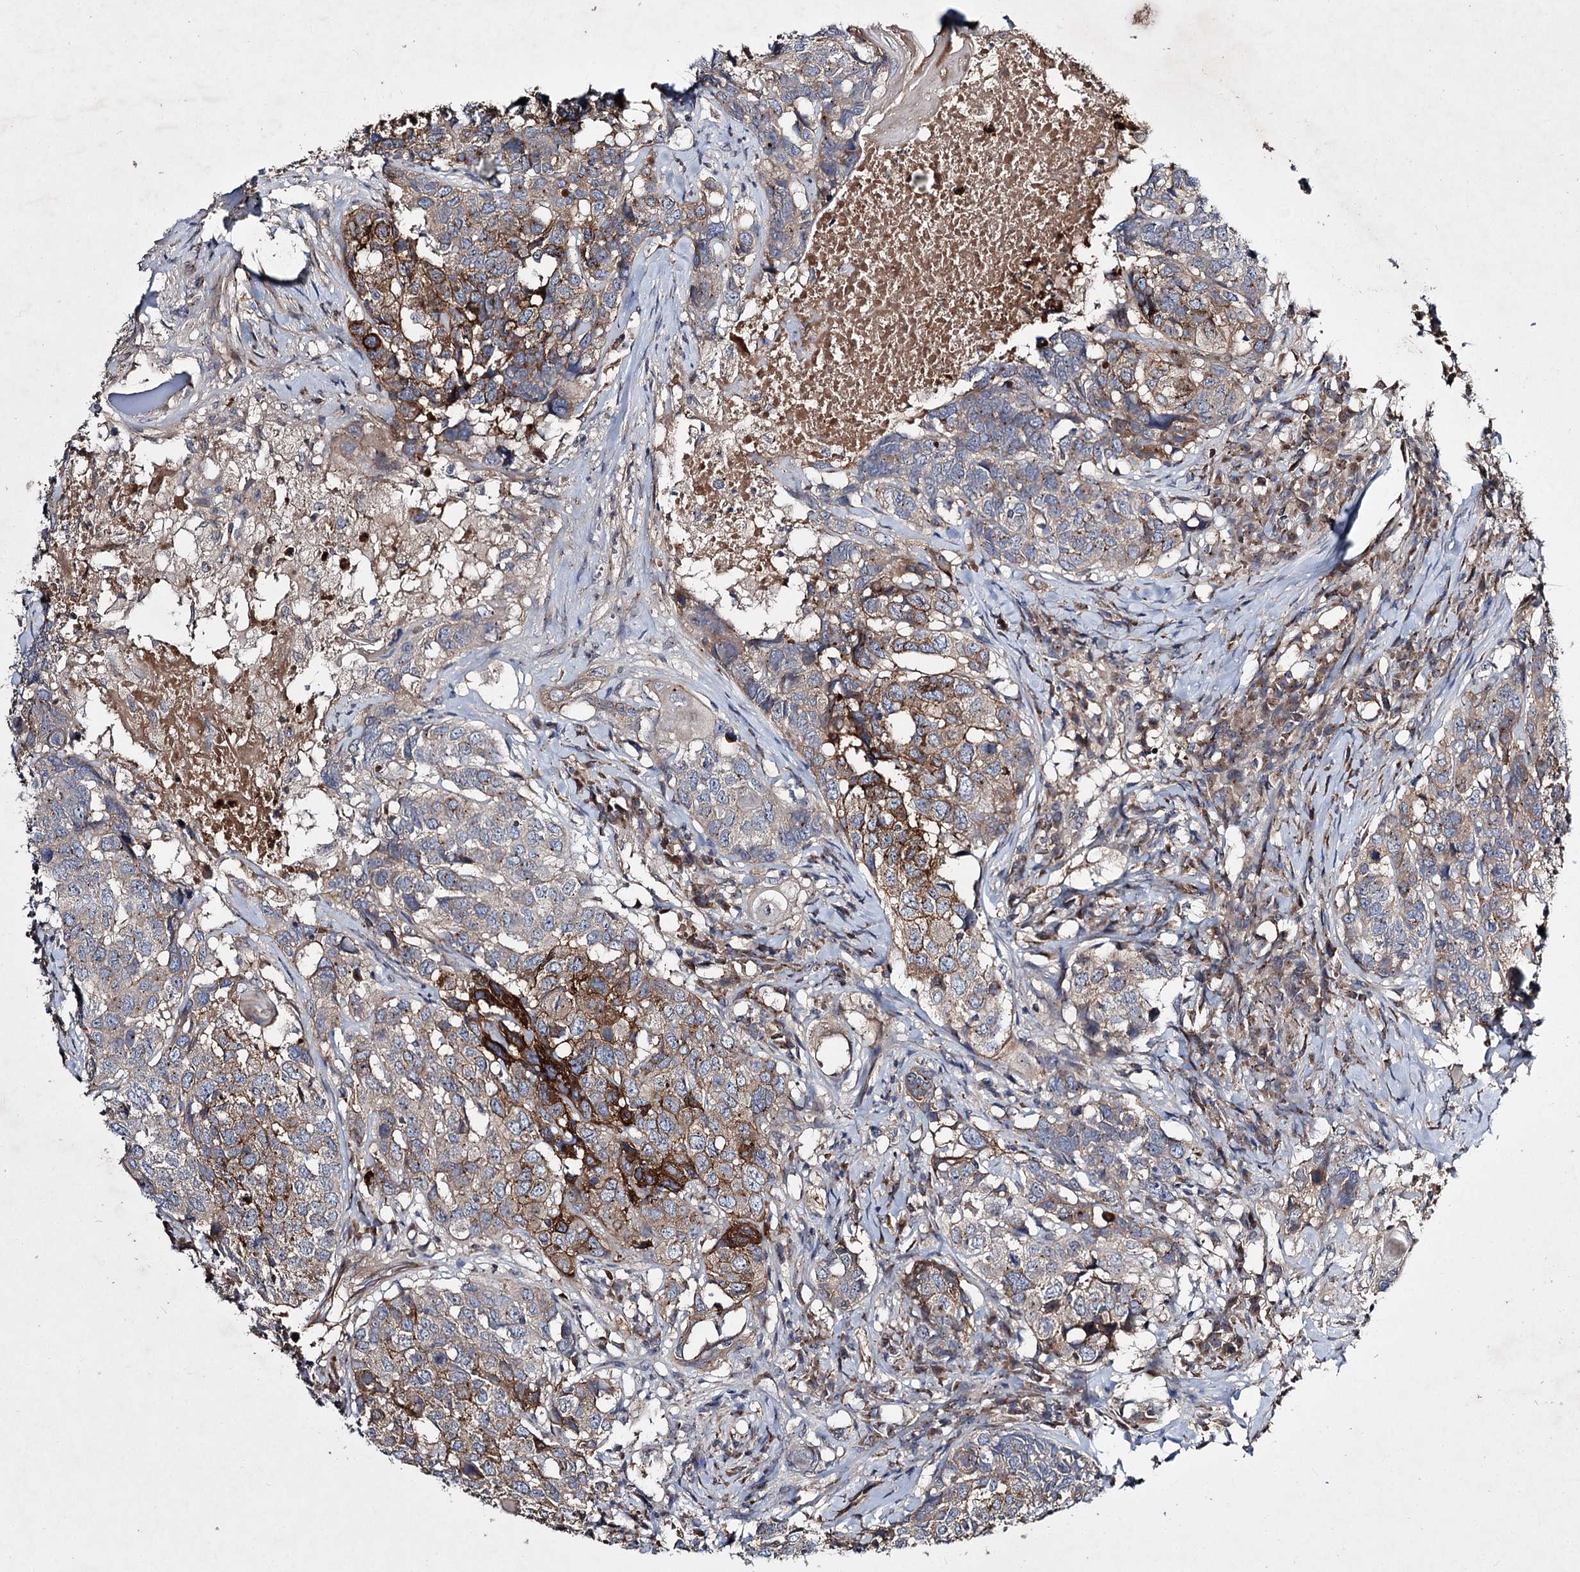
{"staining": {"intensity": "strong", "quantity": "25%-75%", "location": "cytoplasmic/membranous"}, "tissue": "head and neck cancer", "cell_type": "Tumor cells", "image_type": "cancer", "snomed": [{"axis": "morphology", "description": "Squamous cell carcinoma, NOS"}, {"axis": "topography", "description": "Head-Neck"}], "caption": "This image demonstrates IHC staining of human squamous cell carcinoma (head and neck), with high strong cytoplasmic/membranous staining in about 25%-75% of tumor cells.", "gene": "MINDY3", "patient": {"sex": "male", "age": 66}}